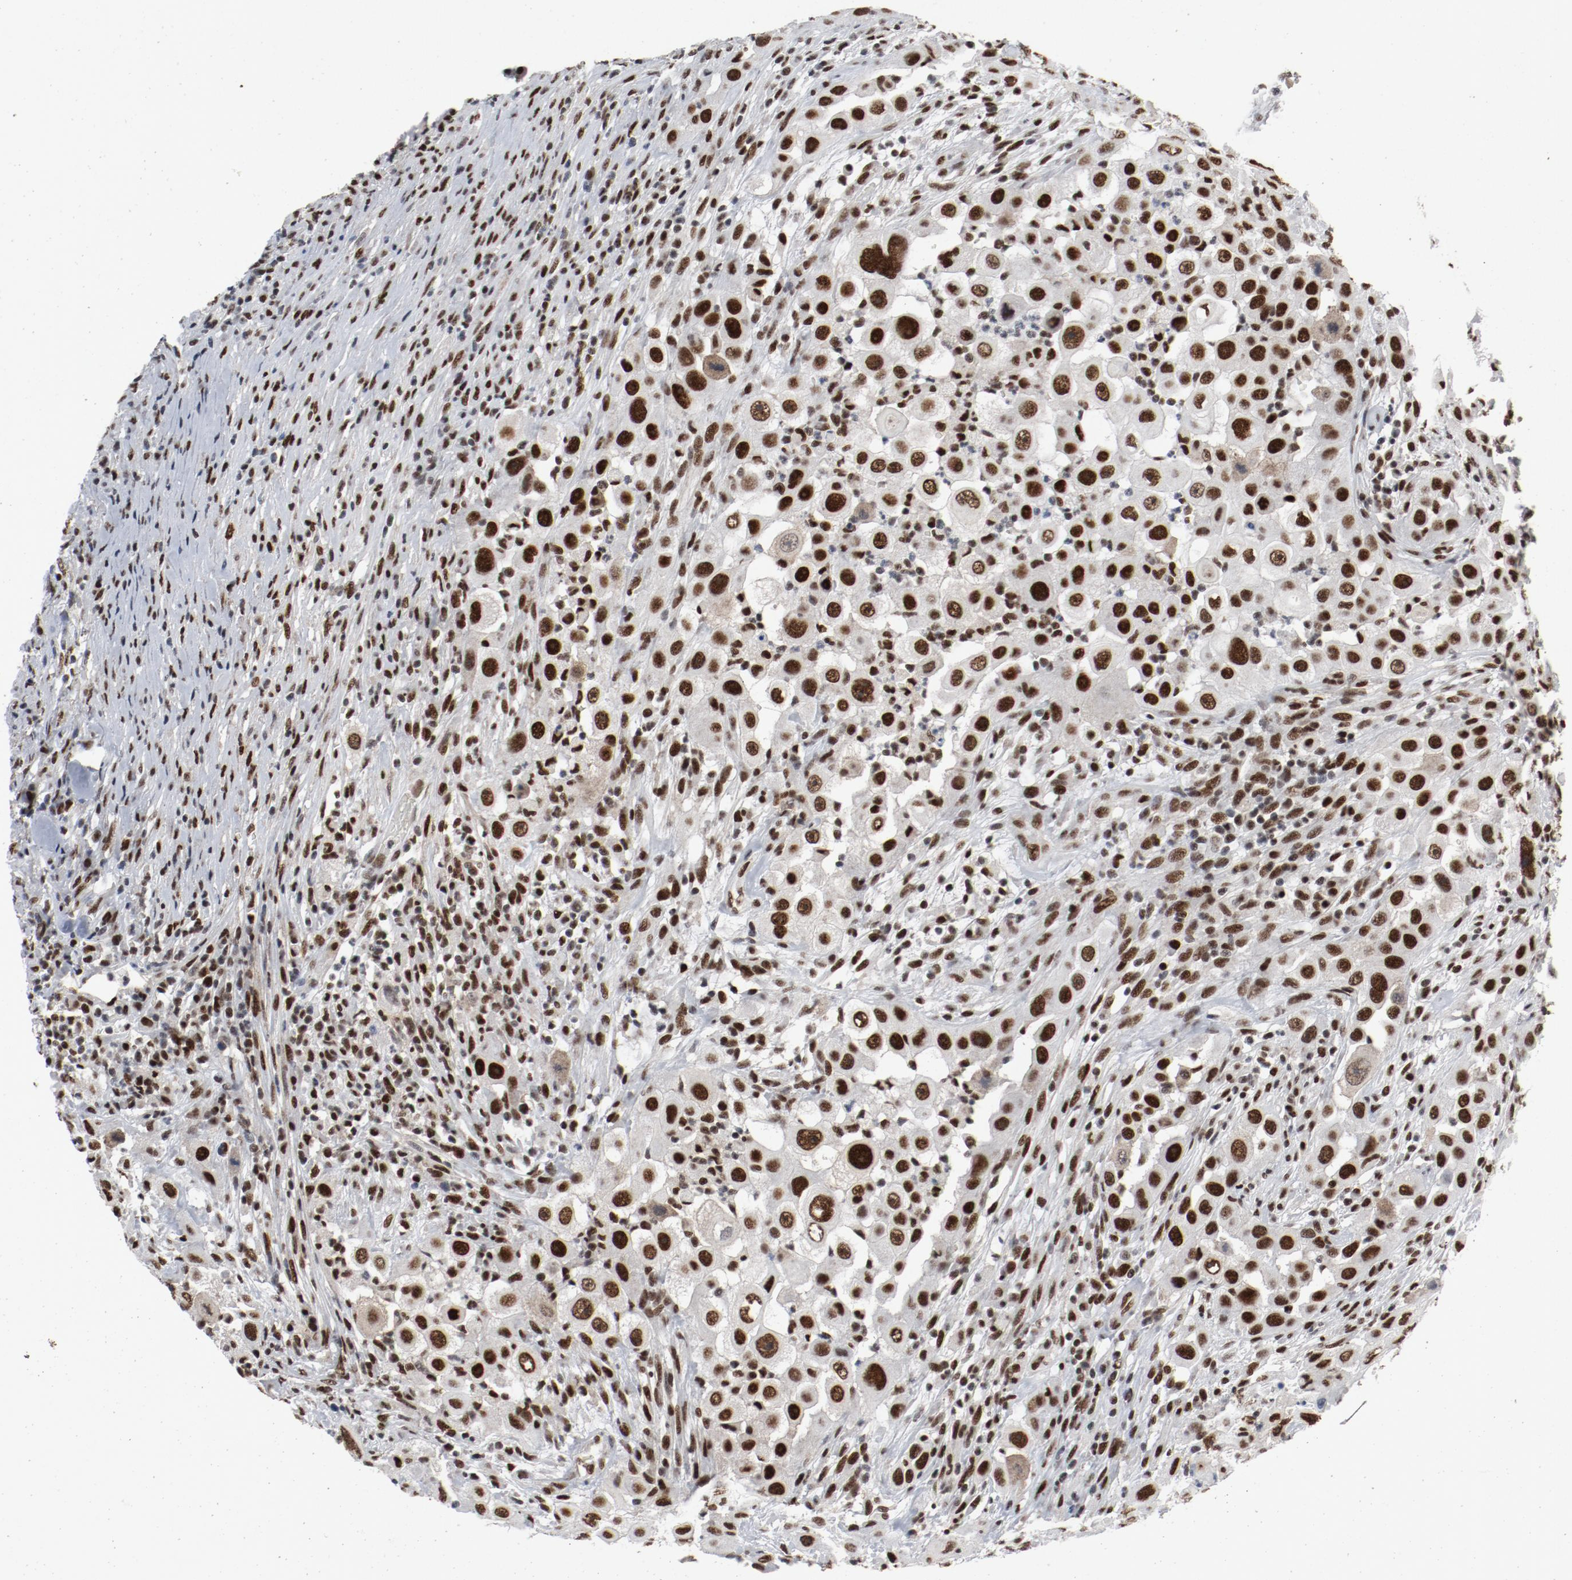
{"staining": {"intensity": "strong", "quantity": ">75%", "location": "nuclear"}, "tissue": "head and neck cancer", "cell_type": "Tumor cells", "image_type": "cancer", "snomed": [{"axis": "morphology", "description": "Carcinoma, NOS"}, {"axis": "topography", "description": "Head-Neck"}], "caption": "This photomicrograph reveals immunohistochemistry staining of human head and neck cancer (carcinoma), with high strong nuclear positivity in approximately >75% of tumor cells.", "gene": "JMJD6", "patient": {"sex": "male", "age": 87}}